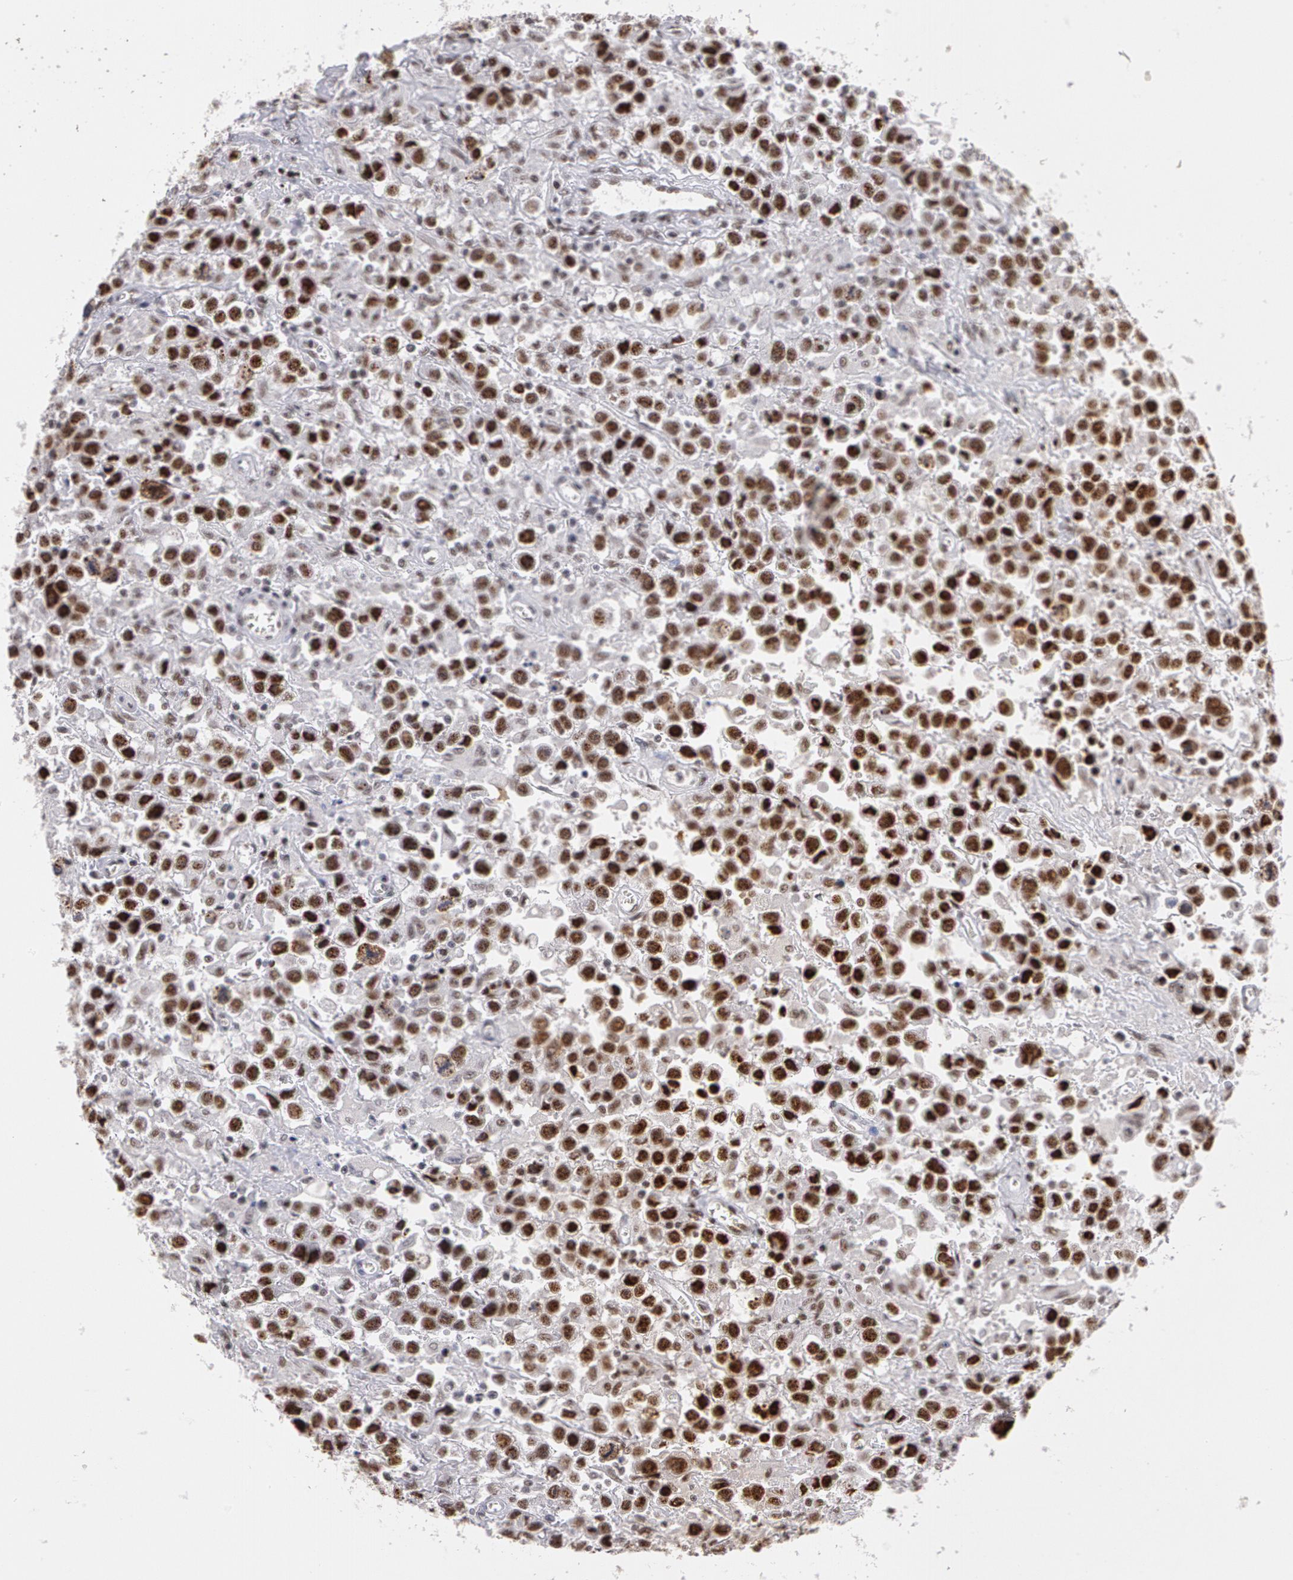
{"staining": {"intensity": "strong", "quantity": ">75%", "location": "nuclear"}, "tissue": "testis cancer", "cell_type": "Tumor cells", "image_type": "cancer", "snomed": [{"axis": "morphology", "description": "Seminoma, NOS"}, {"axis": "topography", "description": "Testis"}], "caption": "Seminoma (testis) tissue reveals strong nuclear staining in about >75% of tumor cells", "gene": "PNN", "patient": {"sex": "male", "age": 43}}